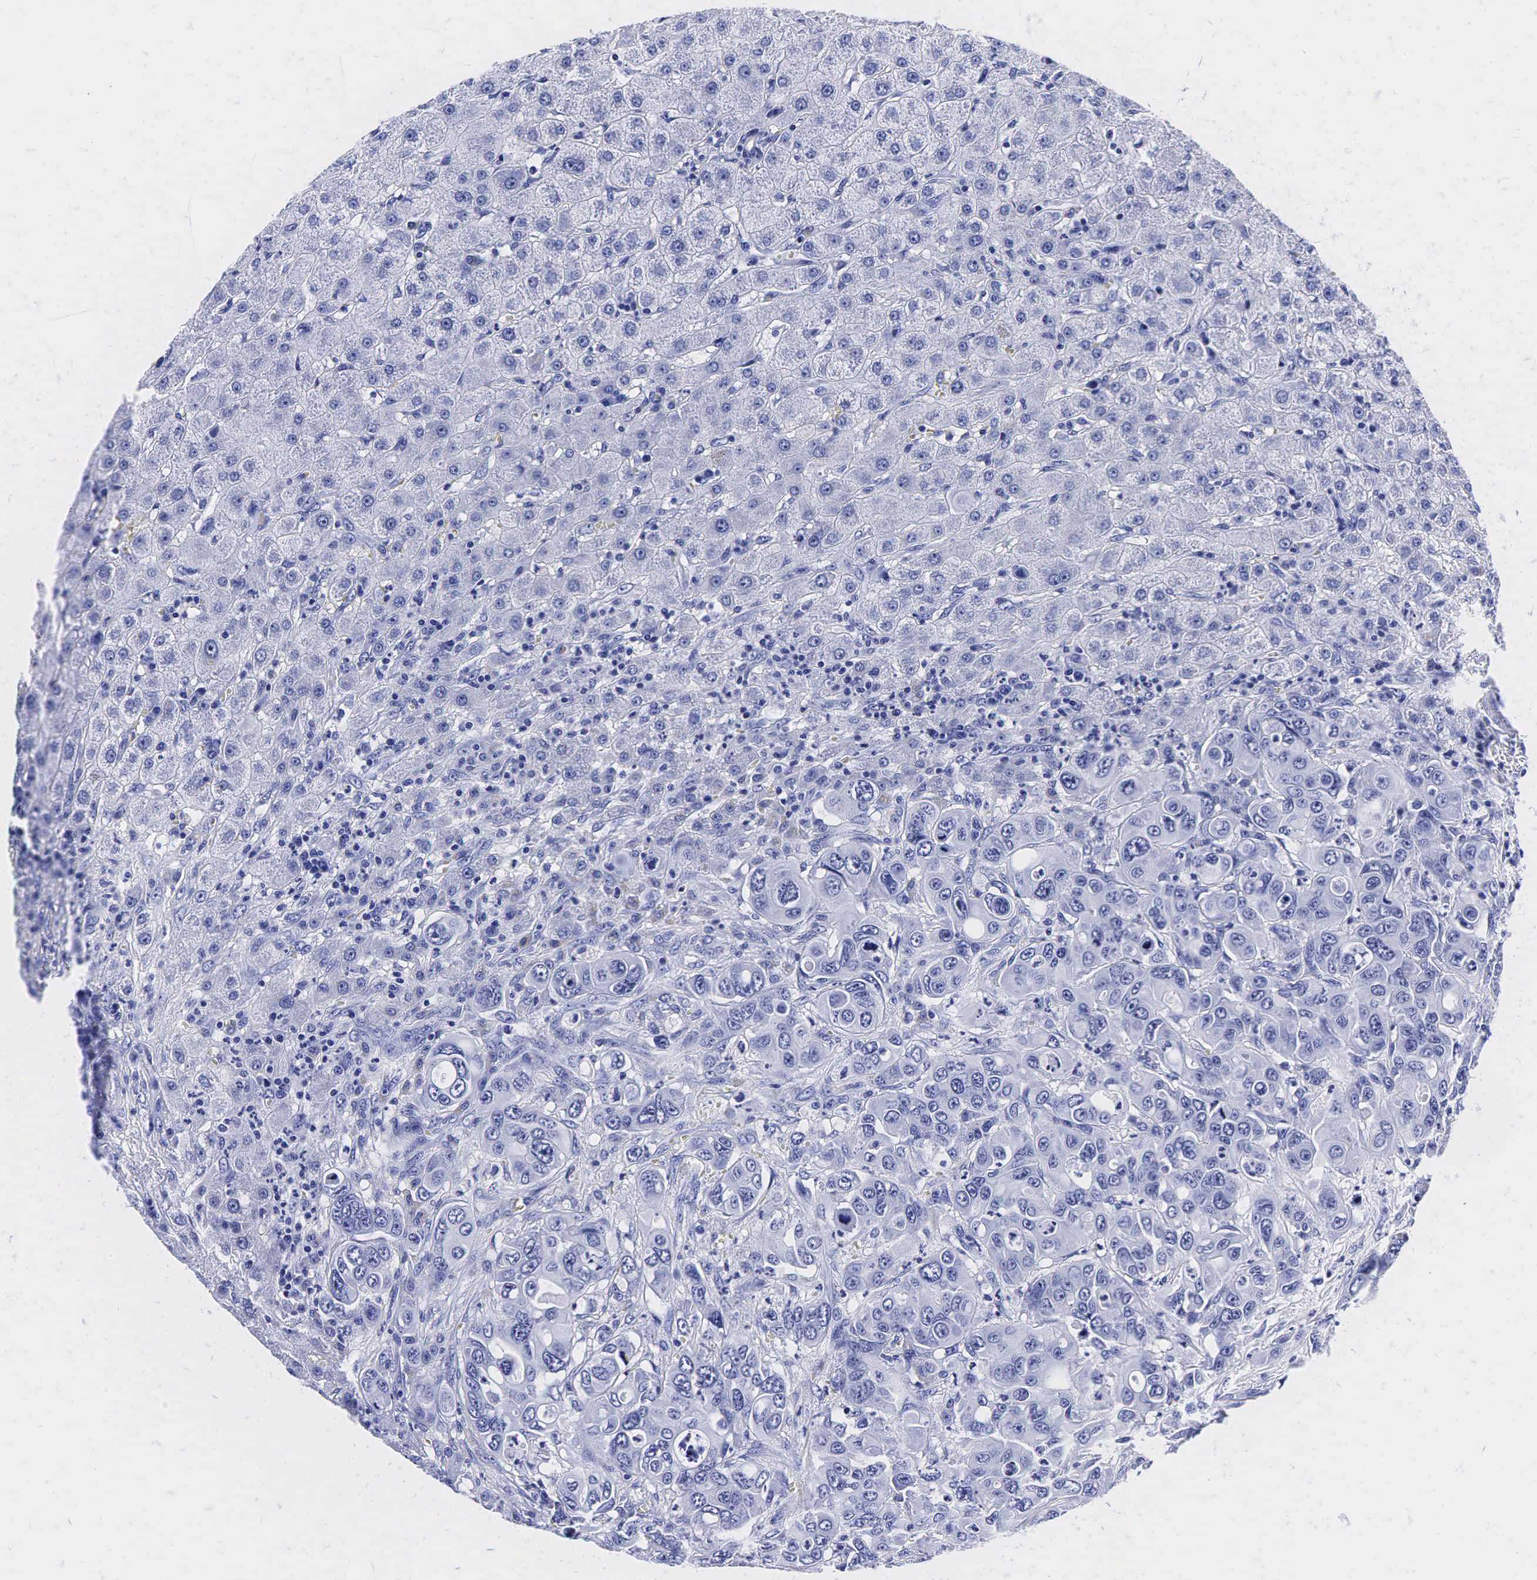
{"staining": {"intensity": "negative", "quantity": "none", "location": "none"}, "tissue": "liver", "cell_type": "Cholangiocytes", "image_type": "normal", "snomed": [{"axis": "morphology", "description": "Normal tissue, NOS"}, {"axis": "topography", "description": "Liver"}], "caption": "The micrograph displays no significant staining in cholangiocytes of liver.", "gene": "KLK3", "patient": {"sex": "female", "age": 79}}